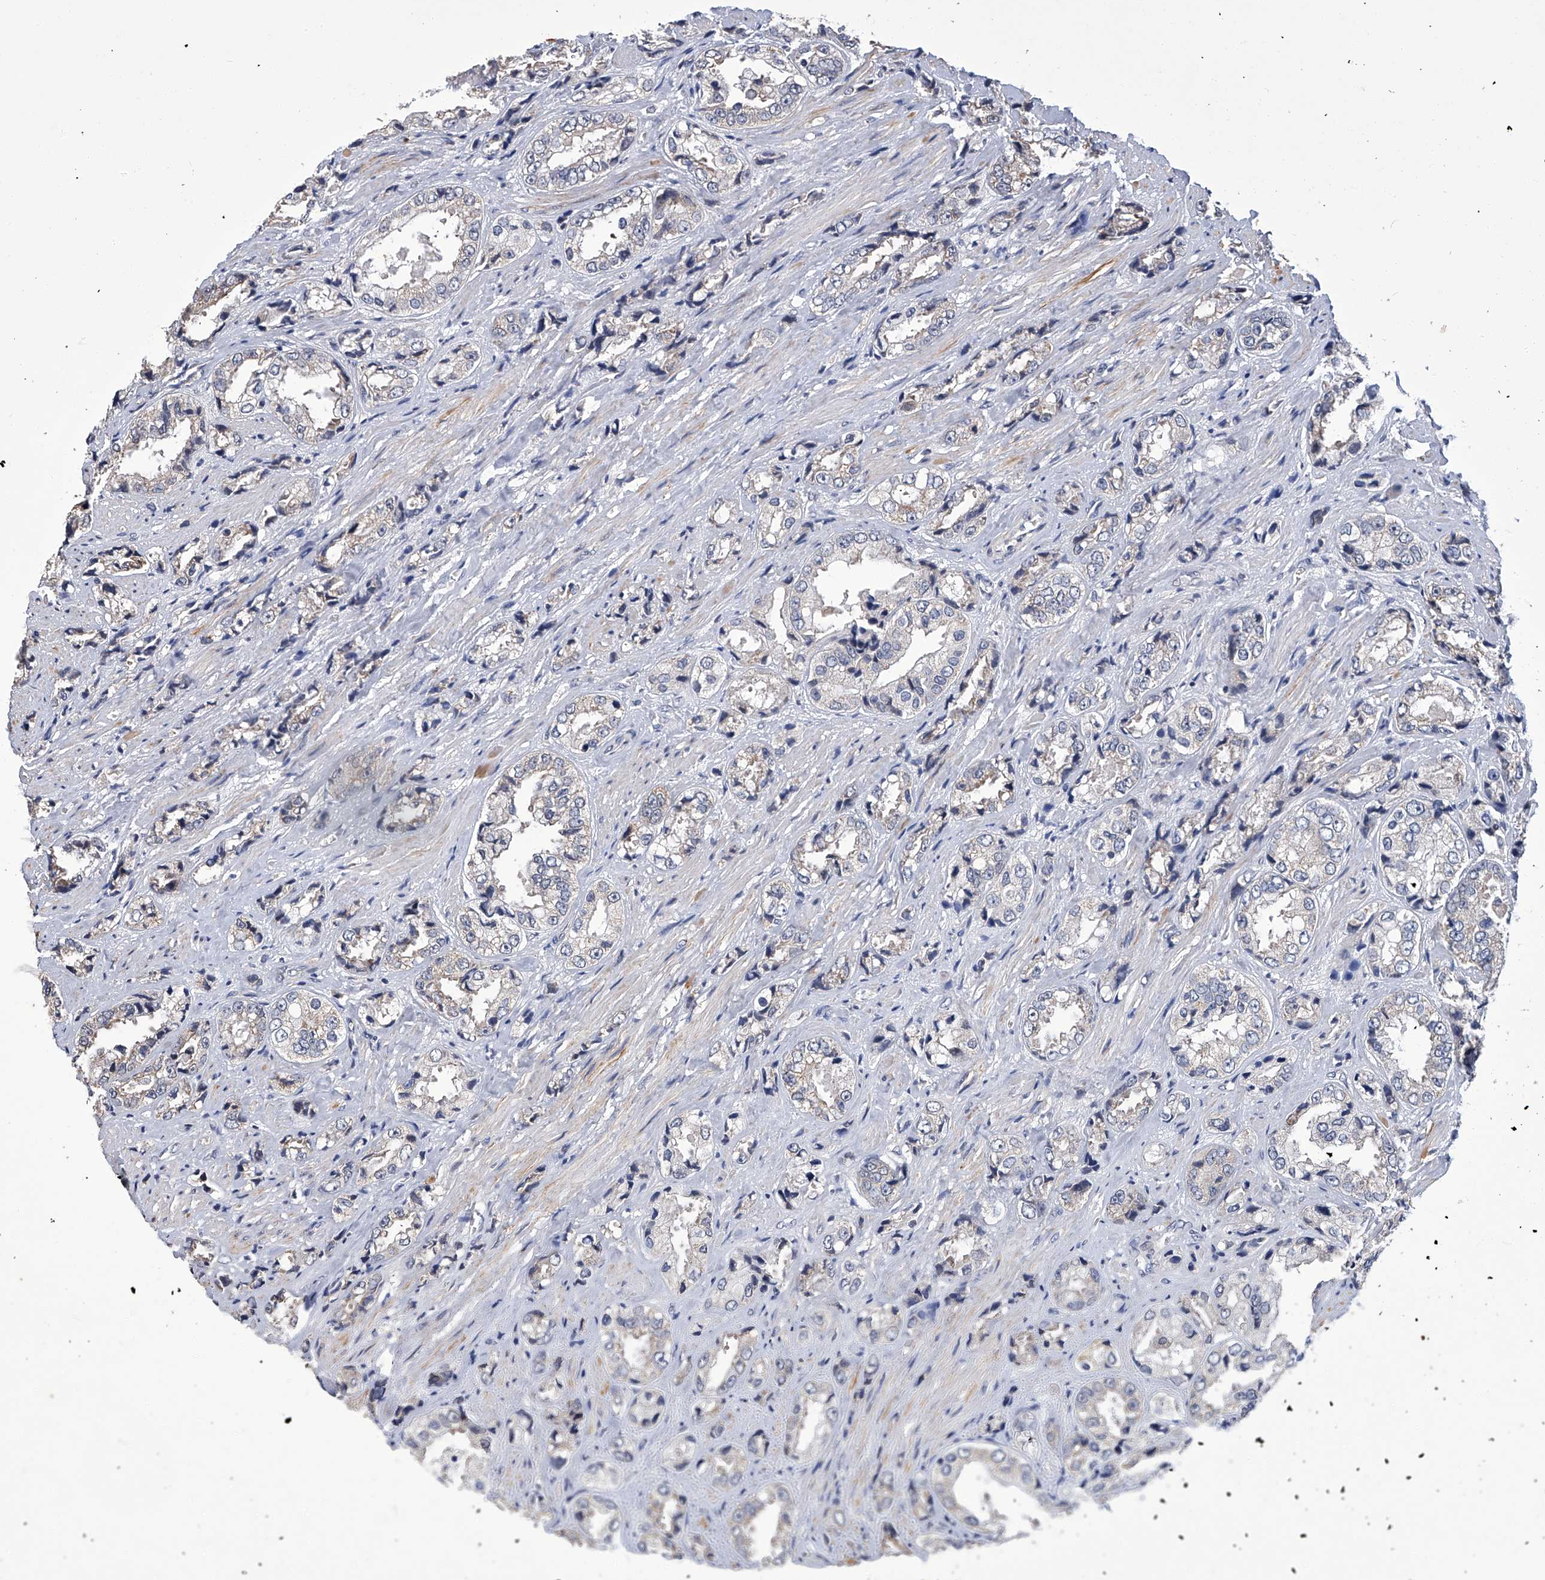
{"staining": {"intensity": "weak", "quantity": "<25%", "location": "cytoplasmic/membranous"}, "tissue": "prostate cancer", "cell_type": "Tumor cells", "image_type": "cancer", "snomed": [{"axis": "morphology", "description": "Adenocarcinoma, High grade"}, {"axis": "topography", "description": "Prostate"}], "caption": "Immunohistochemistry (IHC) of prostate cancer displays no expression in tumor cells.", "gene": "OAT", "patient": {"sex": "male", "age": 61}}